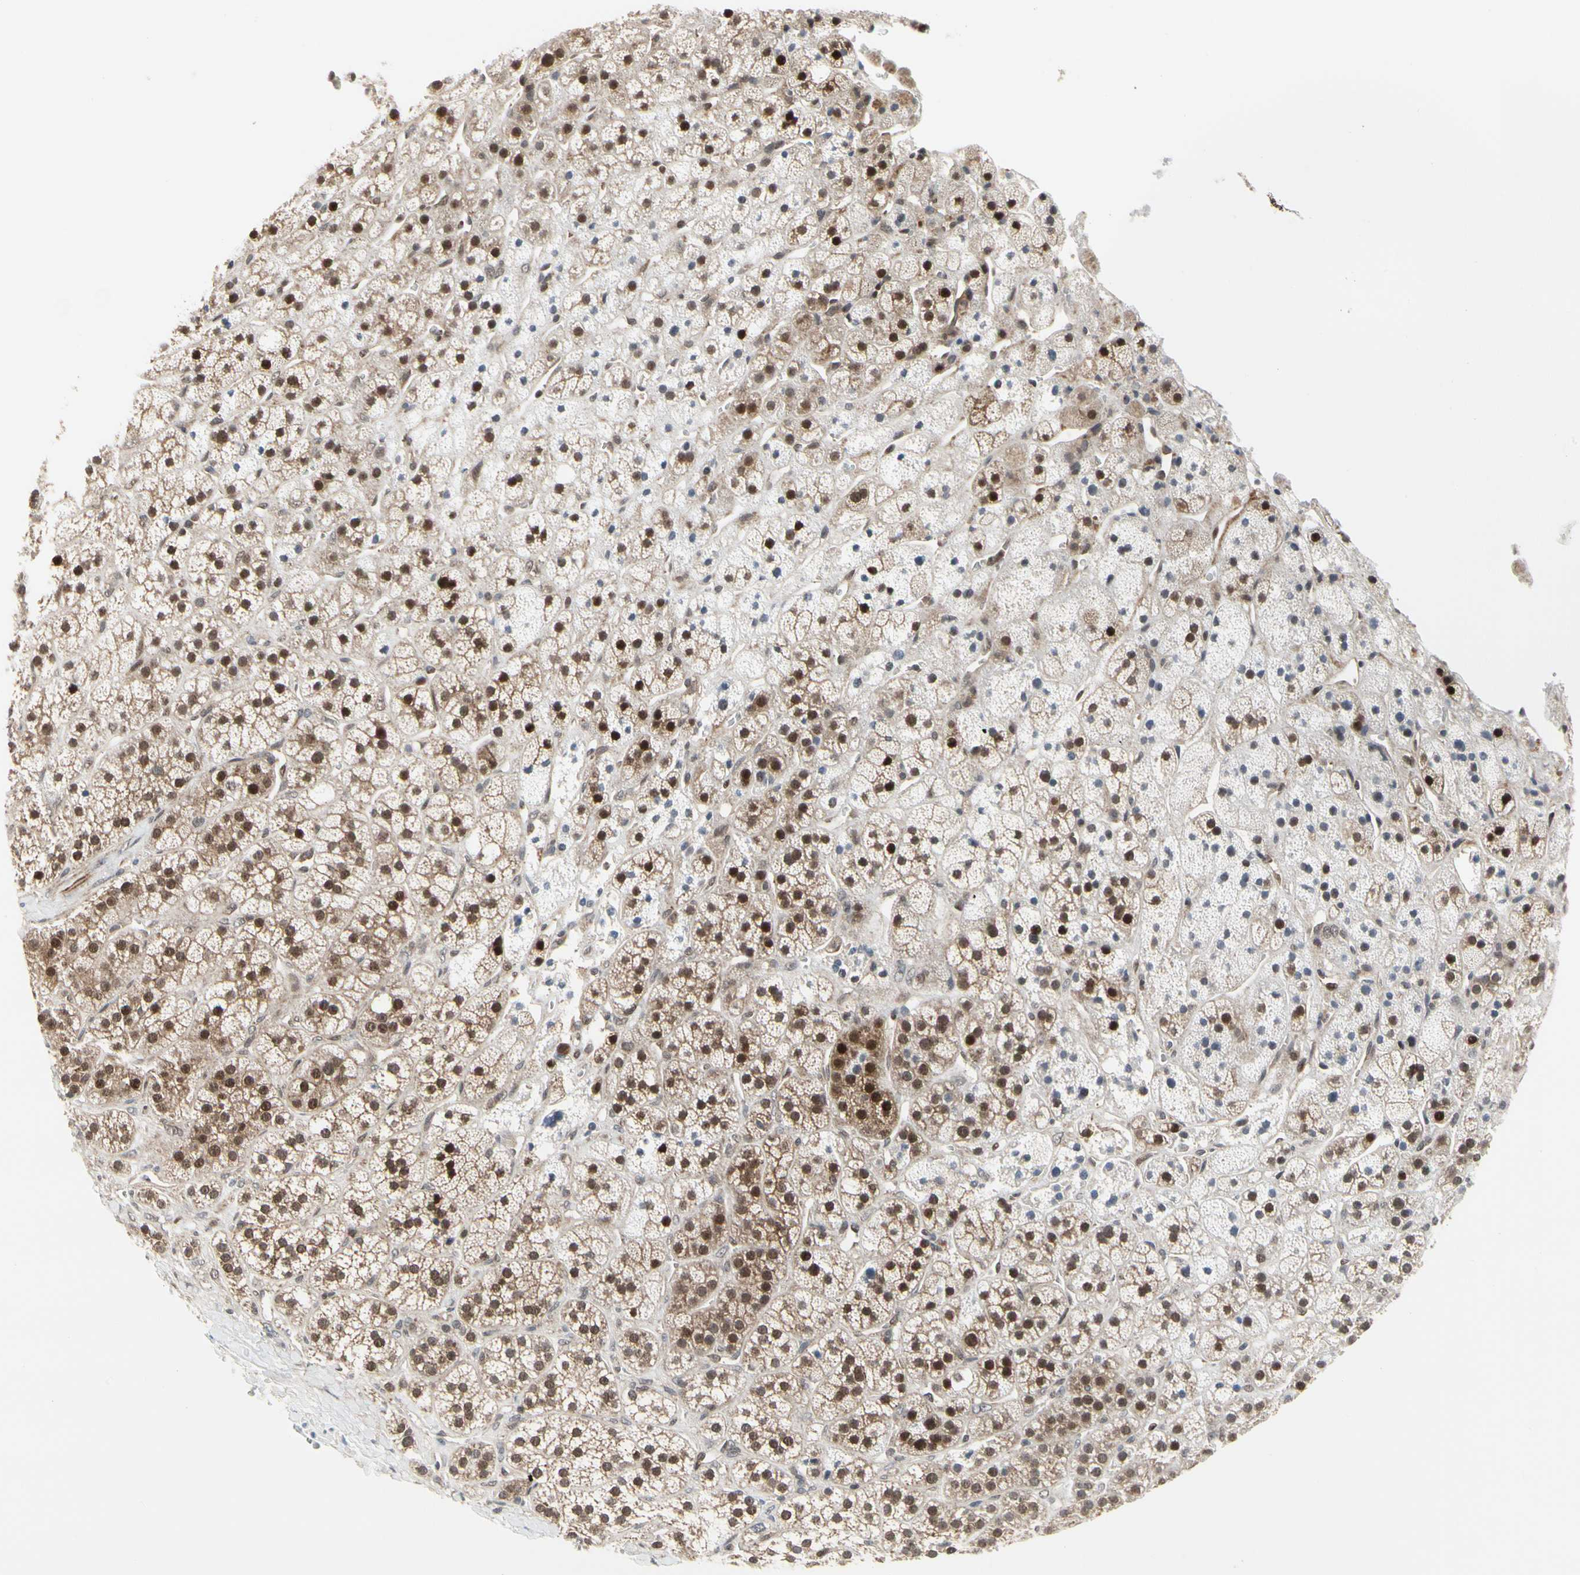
{"staining": {"intensity": "moderate", "quantity": ">75%", "location": "cytoplasmic/membranous,nuclear"}, "tissue": "adrenal gland", "cell_type": "Glandular cells", "image_type": "normal", "snomed": [{"axis": "morphology", "description": "Normal tissue, NOS"}, {"axis": "topography", "description": "Adrenal gland"}], "caption": "Immunohistochemistry photomicrograph of benign human adrenal gland stained for a protein (brown), which reveals medium levels of moderate cytoplasmic/membranous,nuclear staining in approximately >75% of glandular cells.", "gene": "CDK5", "patient": {"sex": "male", "age": 56}}